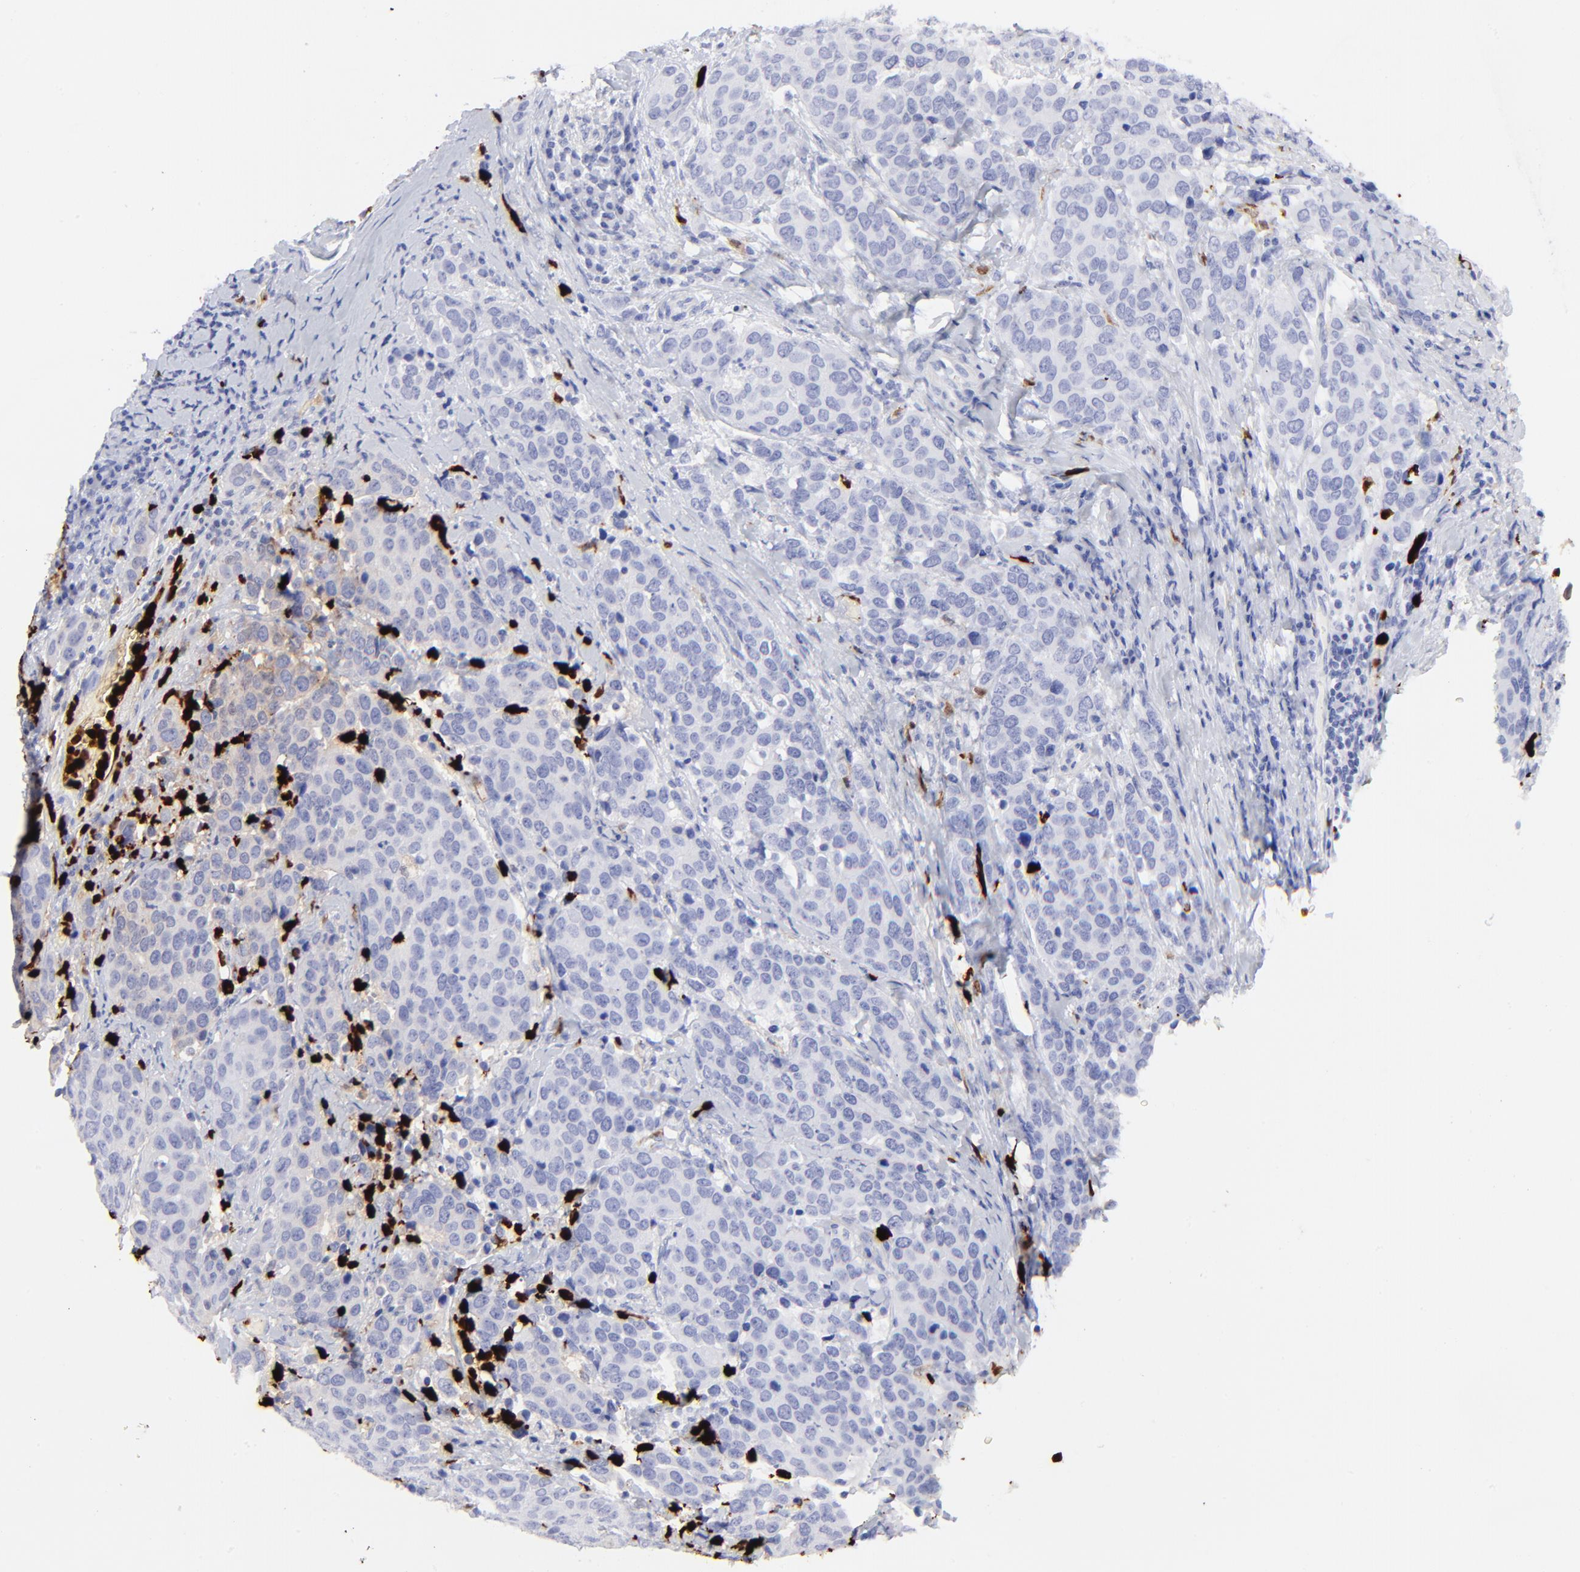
{"staining": {"intensity": "negative", "quantity": "none", "location": "none"}, "tissue": "cervical cancer", "cell_type": "Tumor cells", "image_type": "cancer", "snomed": [{"axis": "morphology", "description": "Squamous cell carcinoma, NOS"}, {"axis": "topography", "description": "Cervix"}], "caption": "IHC micrograph of neoplastic tissue: cervical squamous cell carcinoma stained with DAB demonstrates no significant protein staining in tumor cells. (DAB (3,3'-diaminobenzidine) immunohistochemistry (IHC) with hematoxylin counter stain).", "gene": "S100A12", "patient": {"sex": "female", "age": 54}}